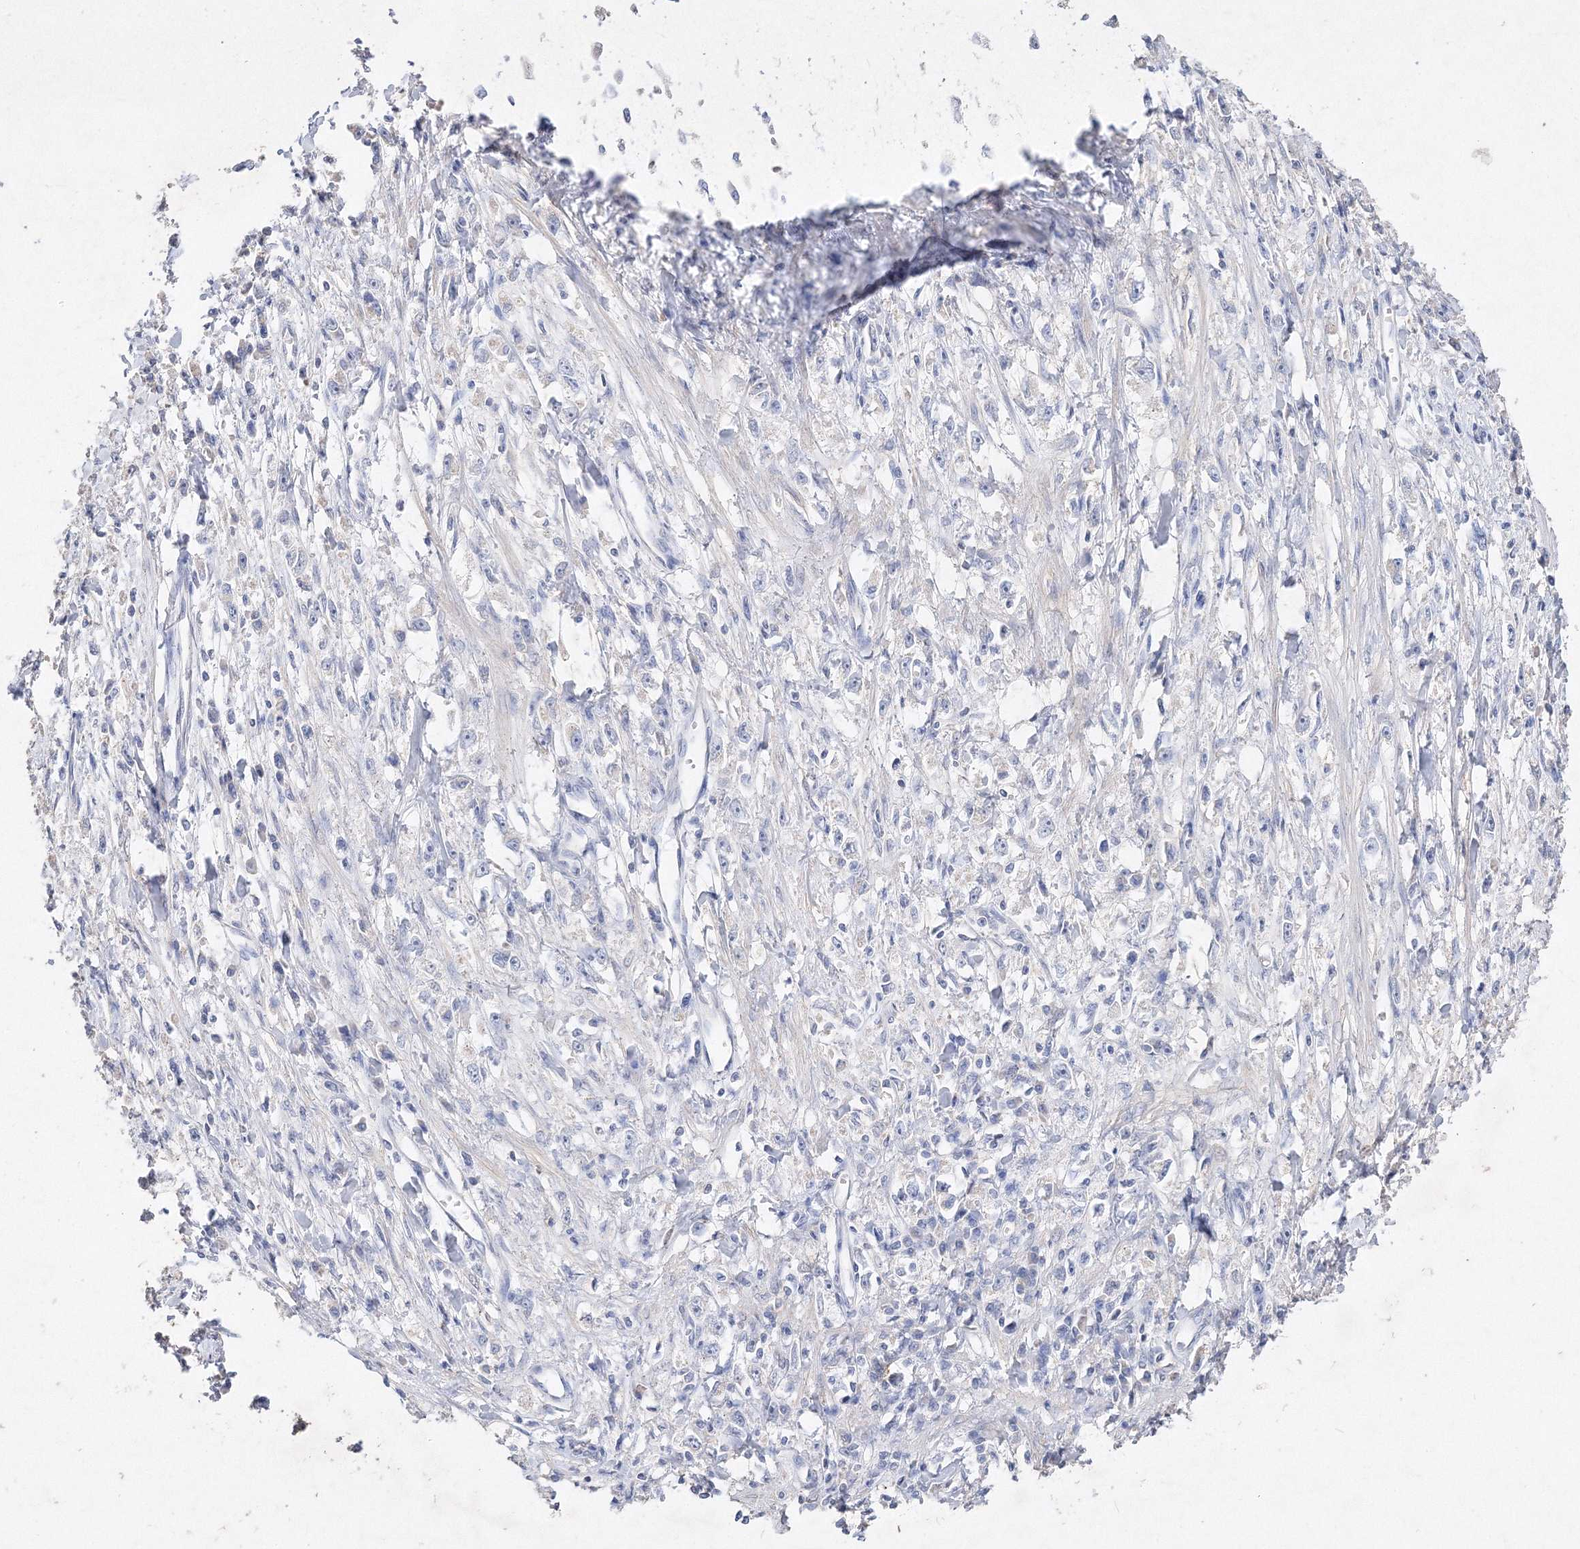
{"staining": {"intensity": "negative", "quantity": "none", "location": "none"}, "tissue": "stomach cancer", "cell_type": "Tumor cells", "image_type": "cancer", "snomed": [{"axis": "morphology", "description": "Adenocarcinoma, NOS"}, {"axis": "topography", "description": "Stomach"}], "caption": "IHC image of neoplastic tissue: stomach cancer (adenocarcinoma) stained with DAB reveals no significant protein expression in tumor cells.", "gene": "GLS", "patient": {"sex": "female", "age": 59}}